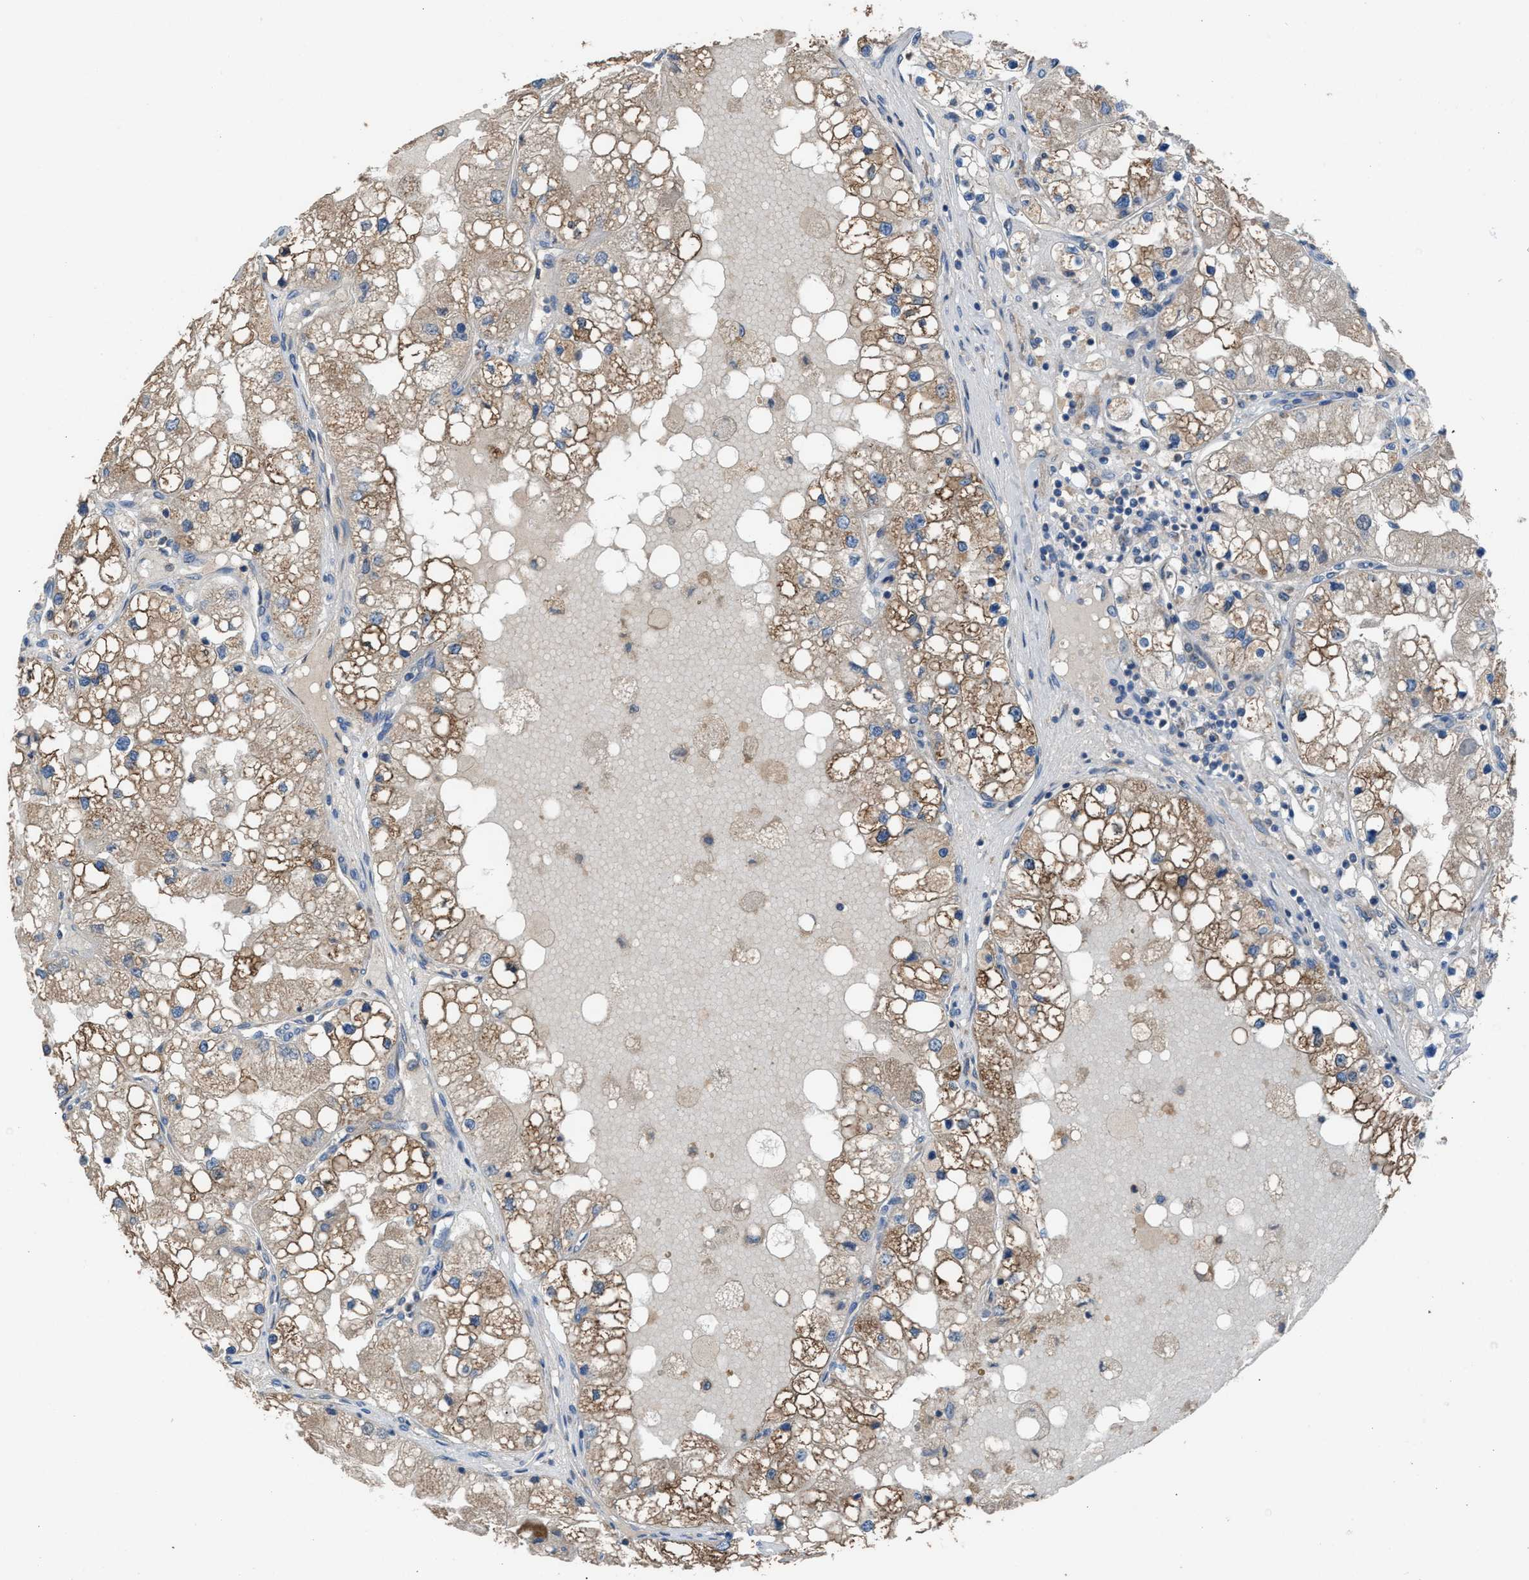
{"staining": {"intensity": "moderate", "quantity": "25%-75%", "location": "cytoplasmic/membranous"}, "tissue": "renal cancer", "cell_type": "Tumor cells", "image_type": "cancer", "snomed": [{"axis": "morphology", "description": "Adenocarcinoma, NOS"}, {"axis": "topography", "description": "Kidney"}], "caption": "An image of human renal adenocarcinoma stained for a protein reveals moderate cytoplasmic/membranous brown staining in tumor cells.", "gene": "TPK1", "patient": {"sex": "male", "age": 68}}